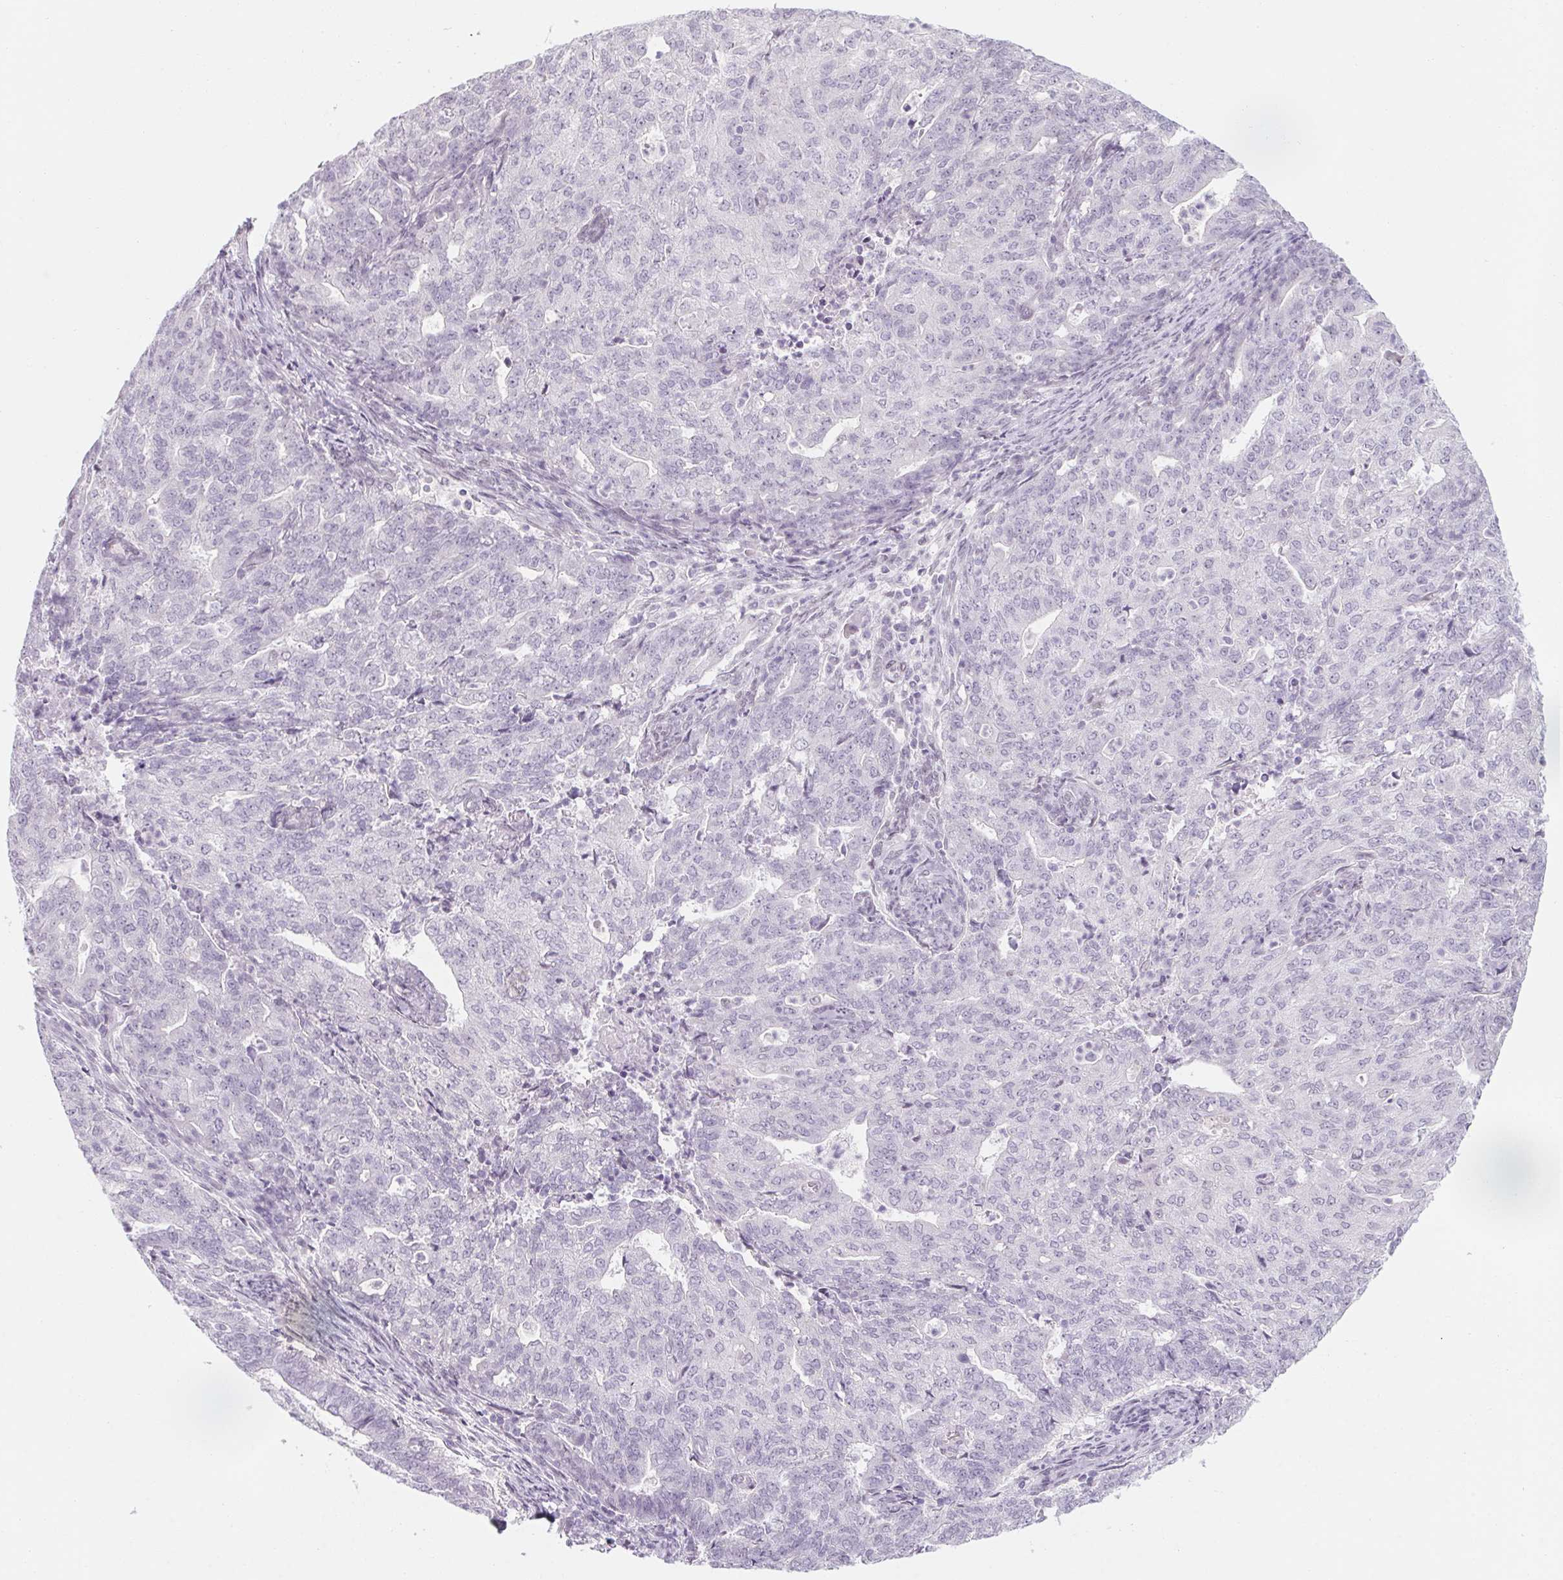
{"staining": {"intensity": "negative", "quantity": "none", "location": "none"}, "tissue": "endometrial cancer", "cell_type": "Tumor cells", "image_type": "cancer", "snomed": [{"axis": "morphology", "description": "Adenocarcinoma, NOS"}, {"axis": "topography", "description": "Endometrium"}], "caption": "IHC photomicrograph of human endometrial cancer (adenocarcinoma) stained for a protein (brown), which exhibits no expression in tumor cells.", "gene": "KCNQ2", "patient": {"sex": "female", "age": 82}}